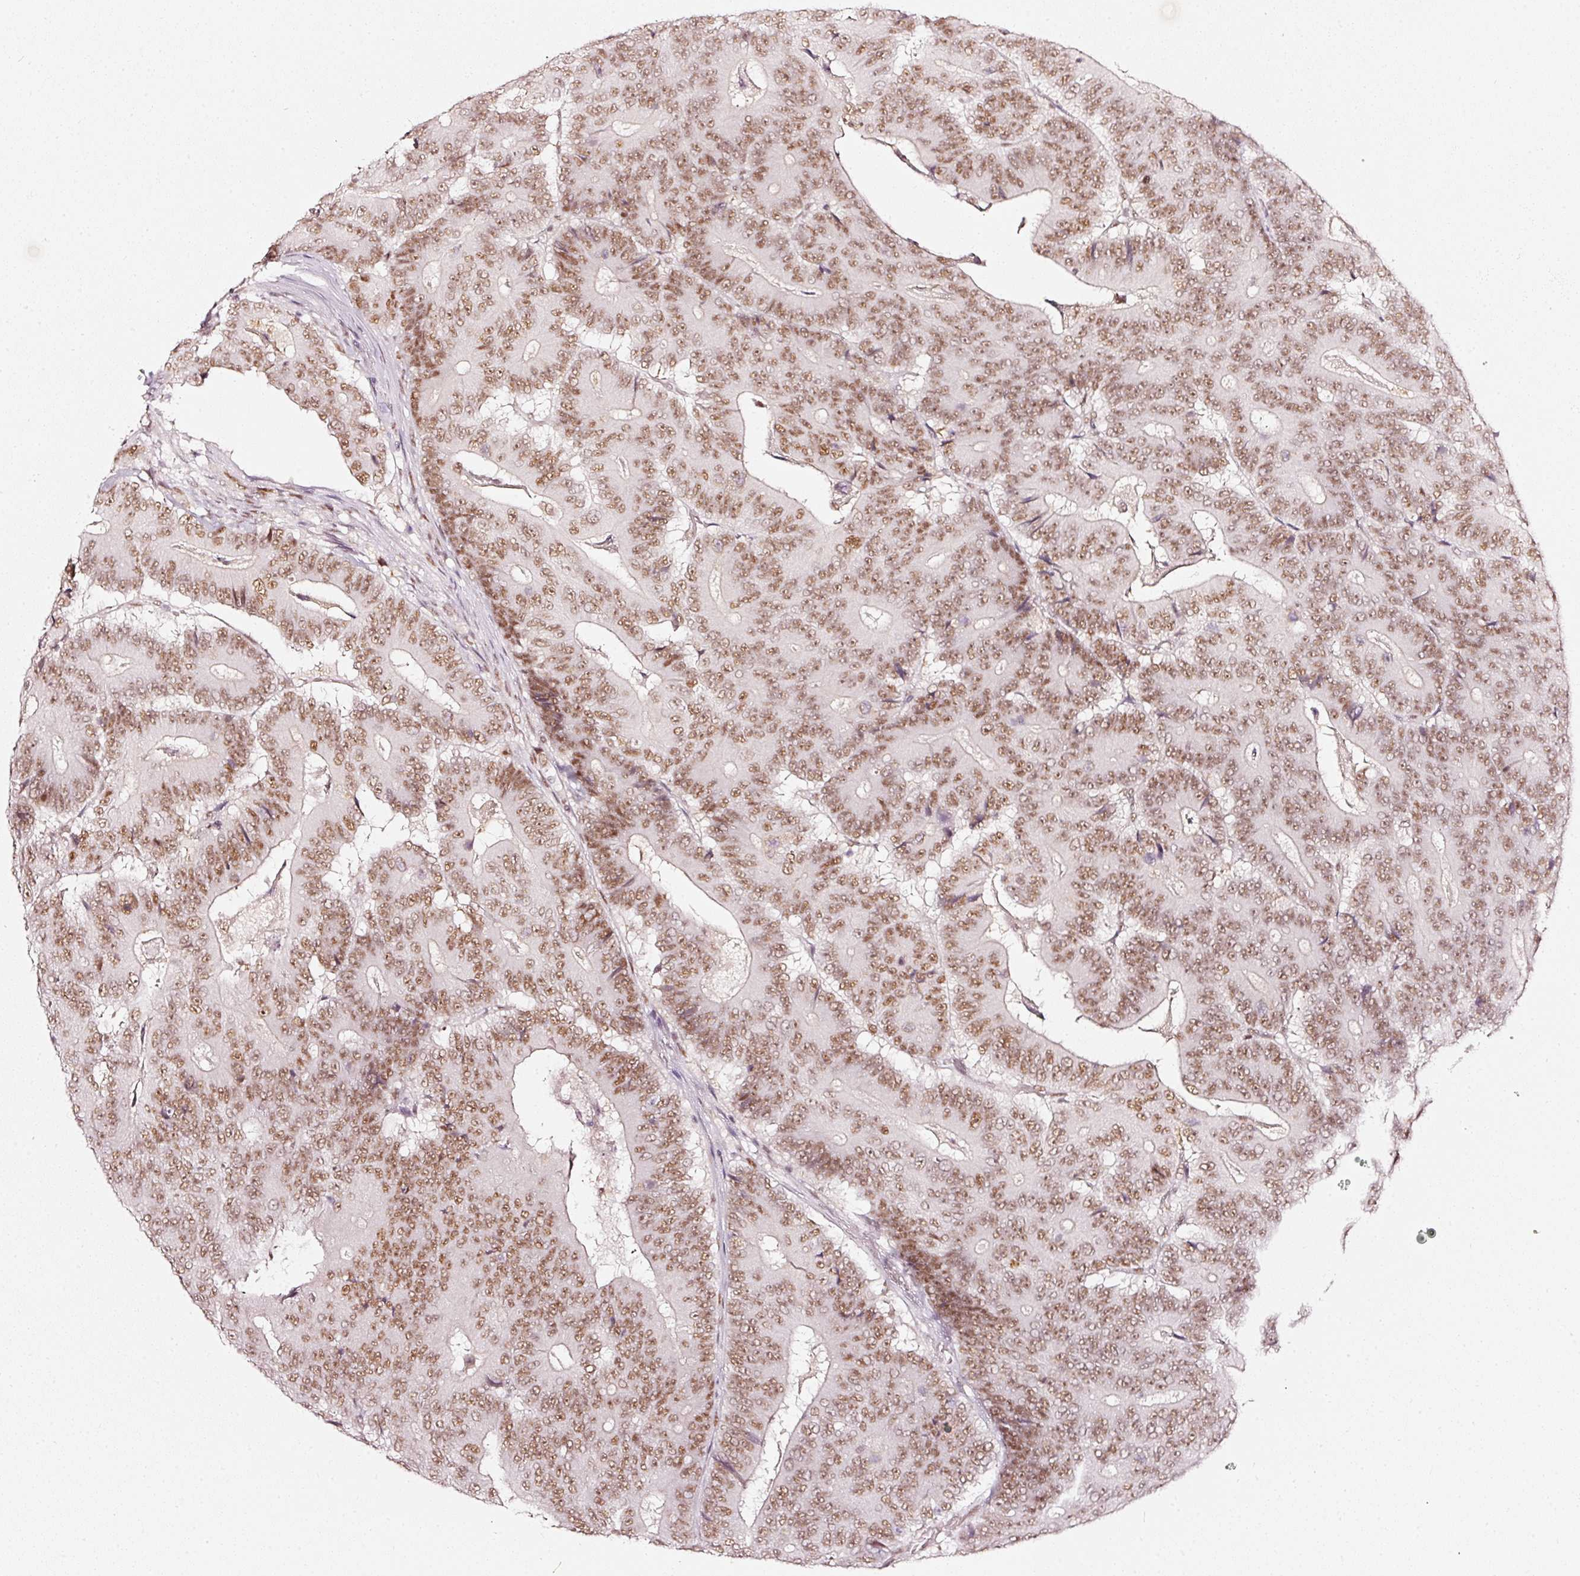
{"staining": {"intensity": "moderate", "quantity": ">75%", "location": "nuclear"}, "tissue": "colorectal cancer", "cell_type": "Tumor cells", "image_type": "cancer", "snomed": [{"axis": "morphology", "description": "Adenocarcinoma, NOS"}, {"axis": "topography", "description": "Colon"}], "caption": "There is medium levels of moderate nuclear staining in tumor cells of adenocarcinoma (colorectal), as demonstrated by immunohistochemical staining (brown color).", "gene": "PPP1R10", "patient": {"sex": "male", "age": 83}}